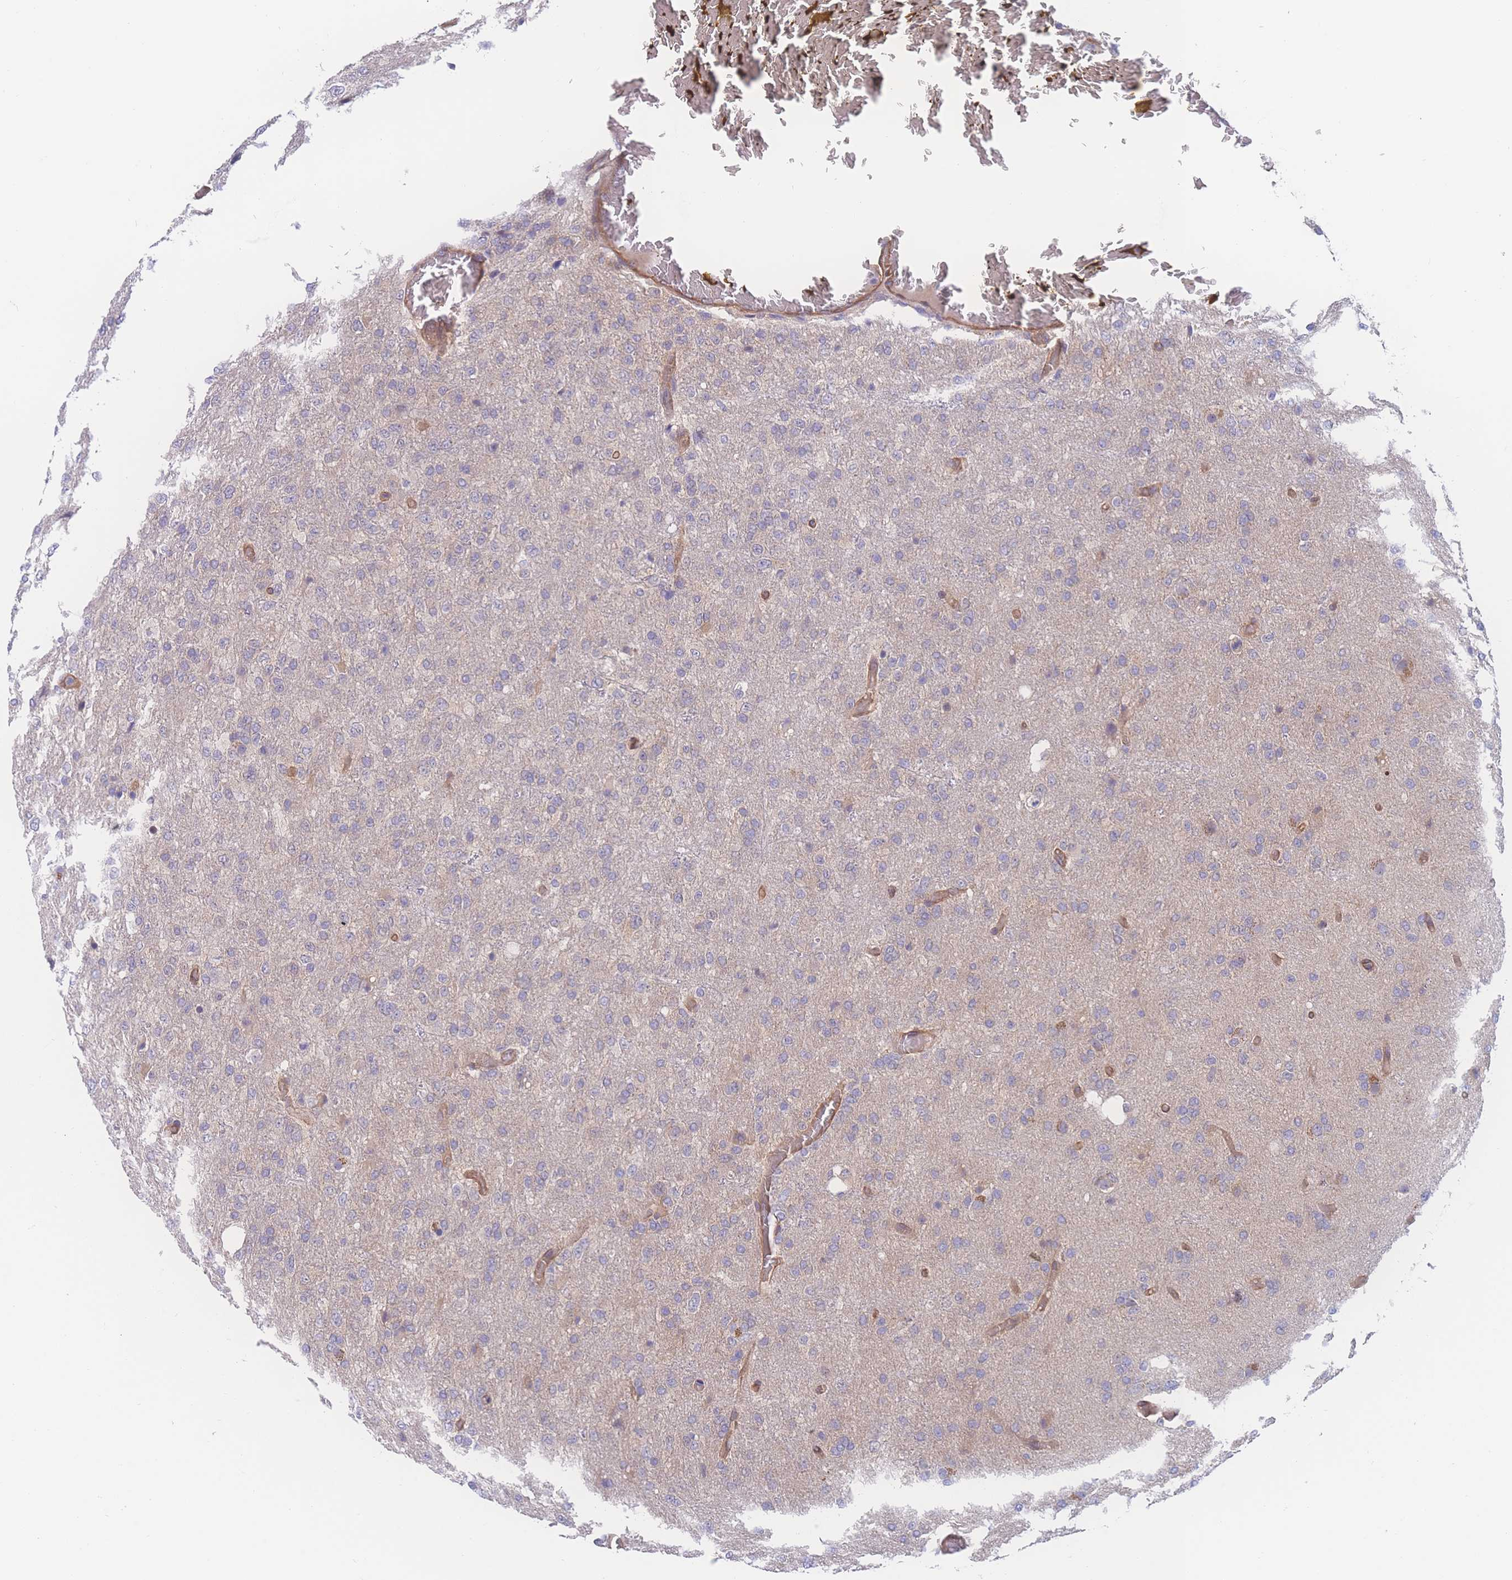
{"staining": {"intensity": "negative", "quantity": "none", "location": "none"}, "tissue": "glioma", "cell_type": "Tumor cells", "image_type": "cancer", "snomed": [{"axis": "morphology", "description": "Glioma, malignant, High grade"}, {"axis": "topography", "description": "Brain"}], "caption": "A high-resolution micrograph shows immunohistochemistry (IHC) staining of glioma, which shows no significant expression in tumor cells.", "gene": "CFAP97", "patient": {"sex": "female", "age": 74}}